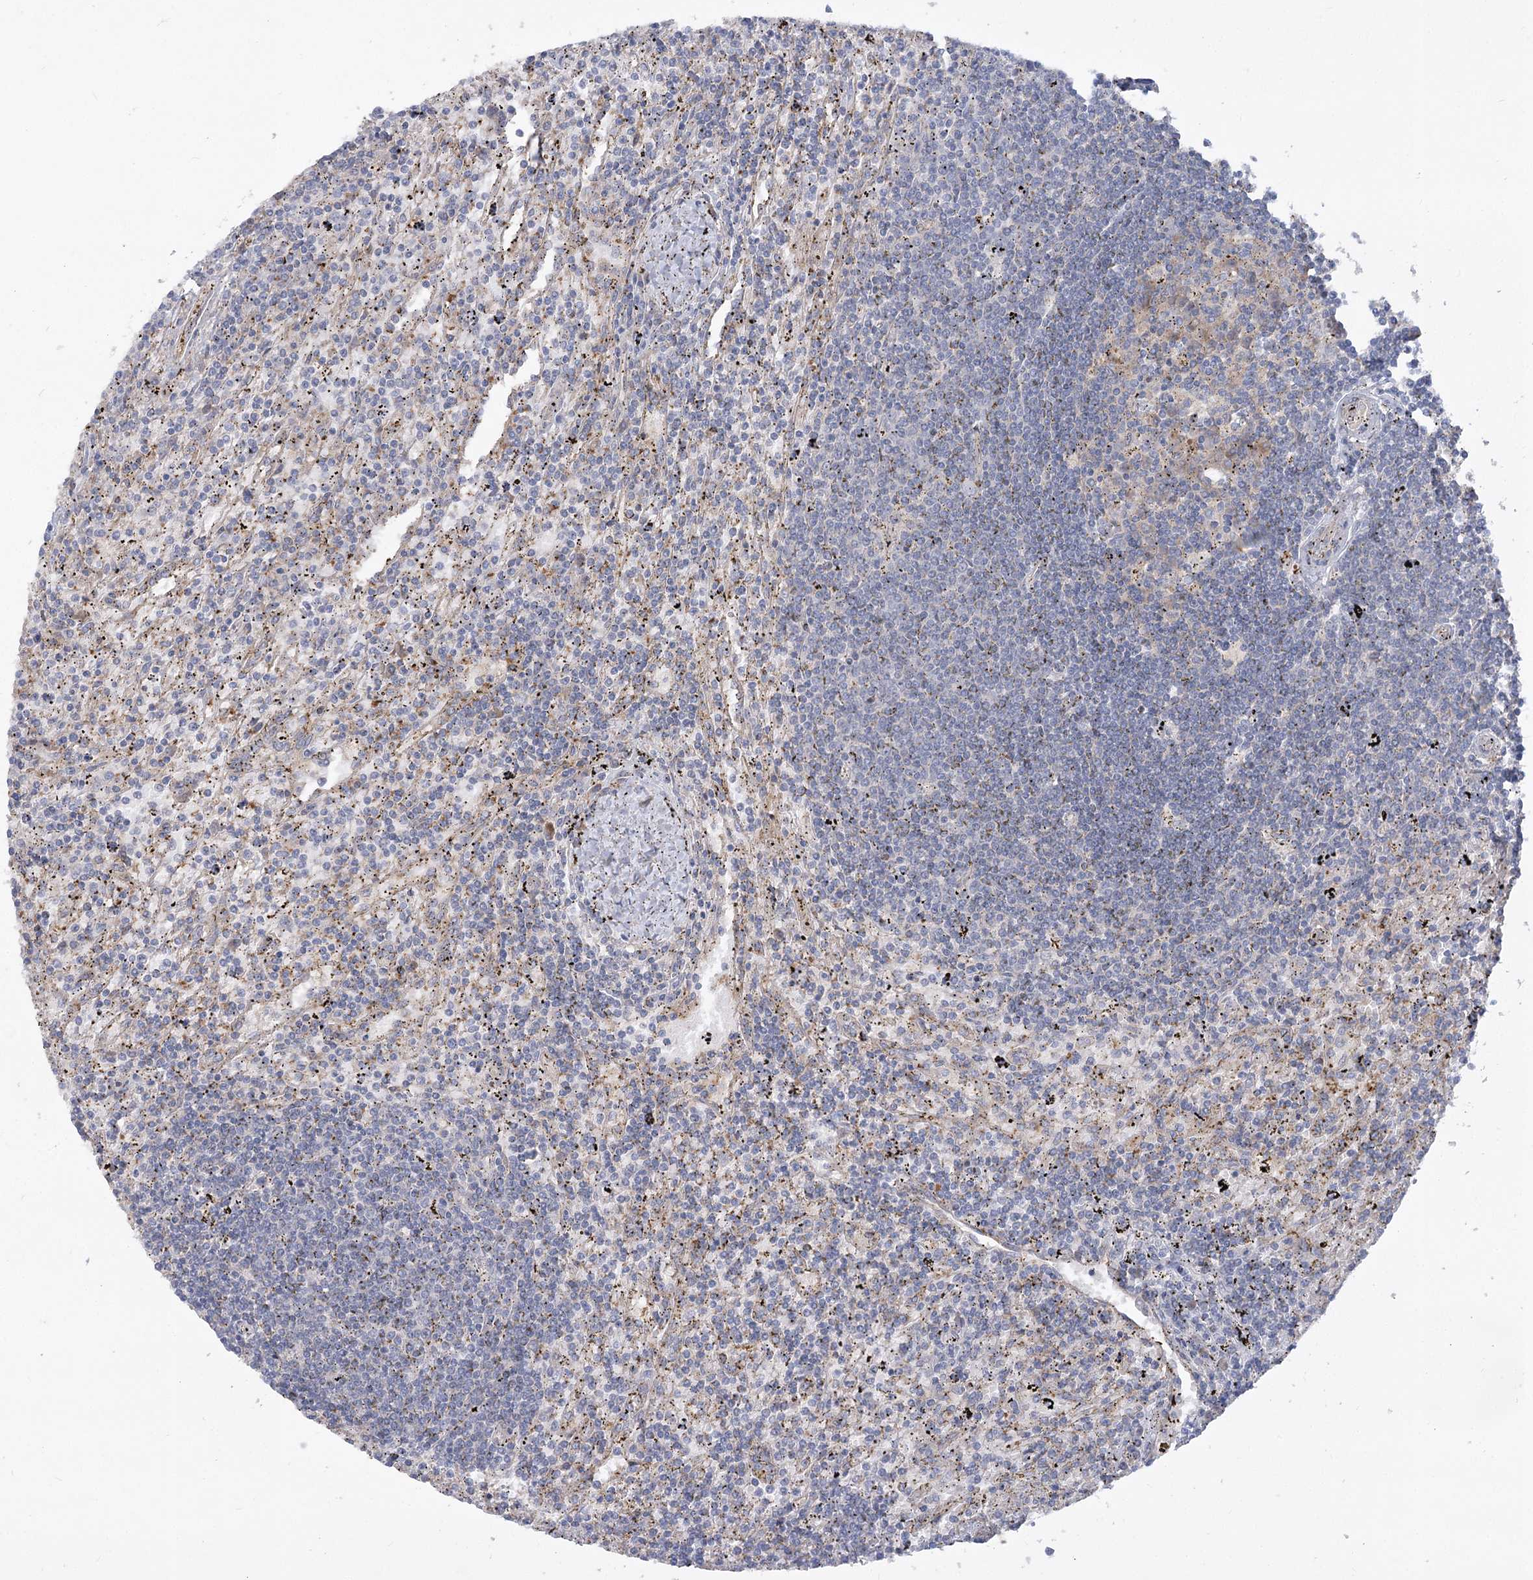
{"staining": {"intensity": "negative", "quantity": "none", "location": "none"}, "tissue": "lymphoma", "cell_type": "Tumor cells", "image_type": "cancer", "snomed": [{"axis": "morphology", "description": "Malignant lymphoma, non-Hodgkin's type, Low grade"}, {"axis": "topography", "description": "Spleen"}], "caption": "The micrograph demonstrates no significant expression in tumor cells of malignant lymphoma, non-Hodgkin's type (low-grade). The staining was performed using DAB (3,3'-diaminobenzidine) to visualize the protein expression in brown, while the nuclei were stained in blue with hematoxylin (Magnification: 20x).", "gene": "RIN2", "patient": {"sex": "male", "age": 76}}